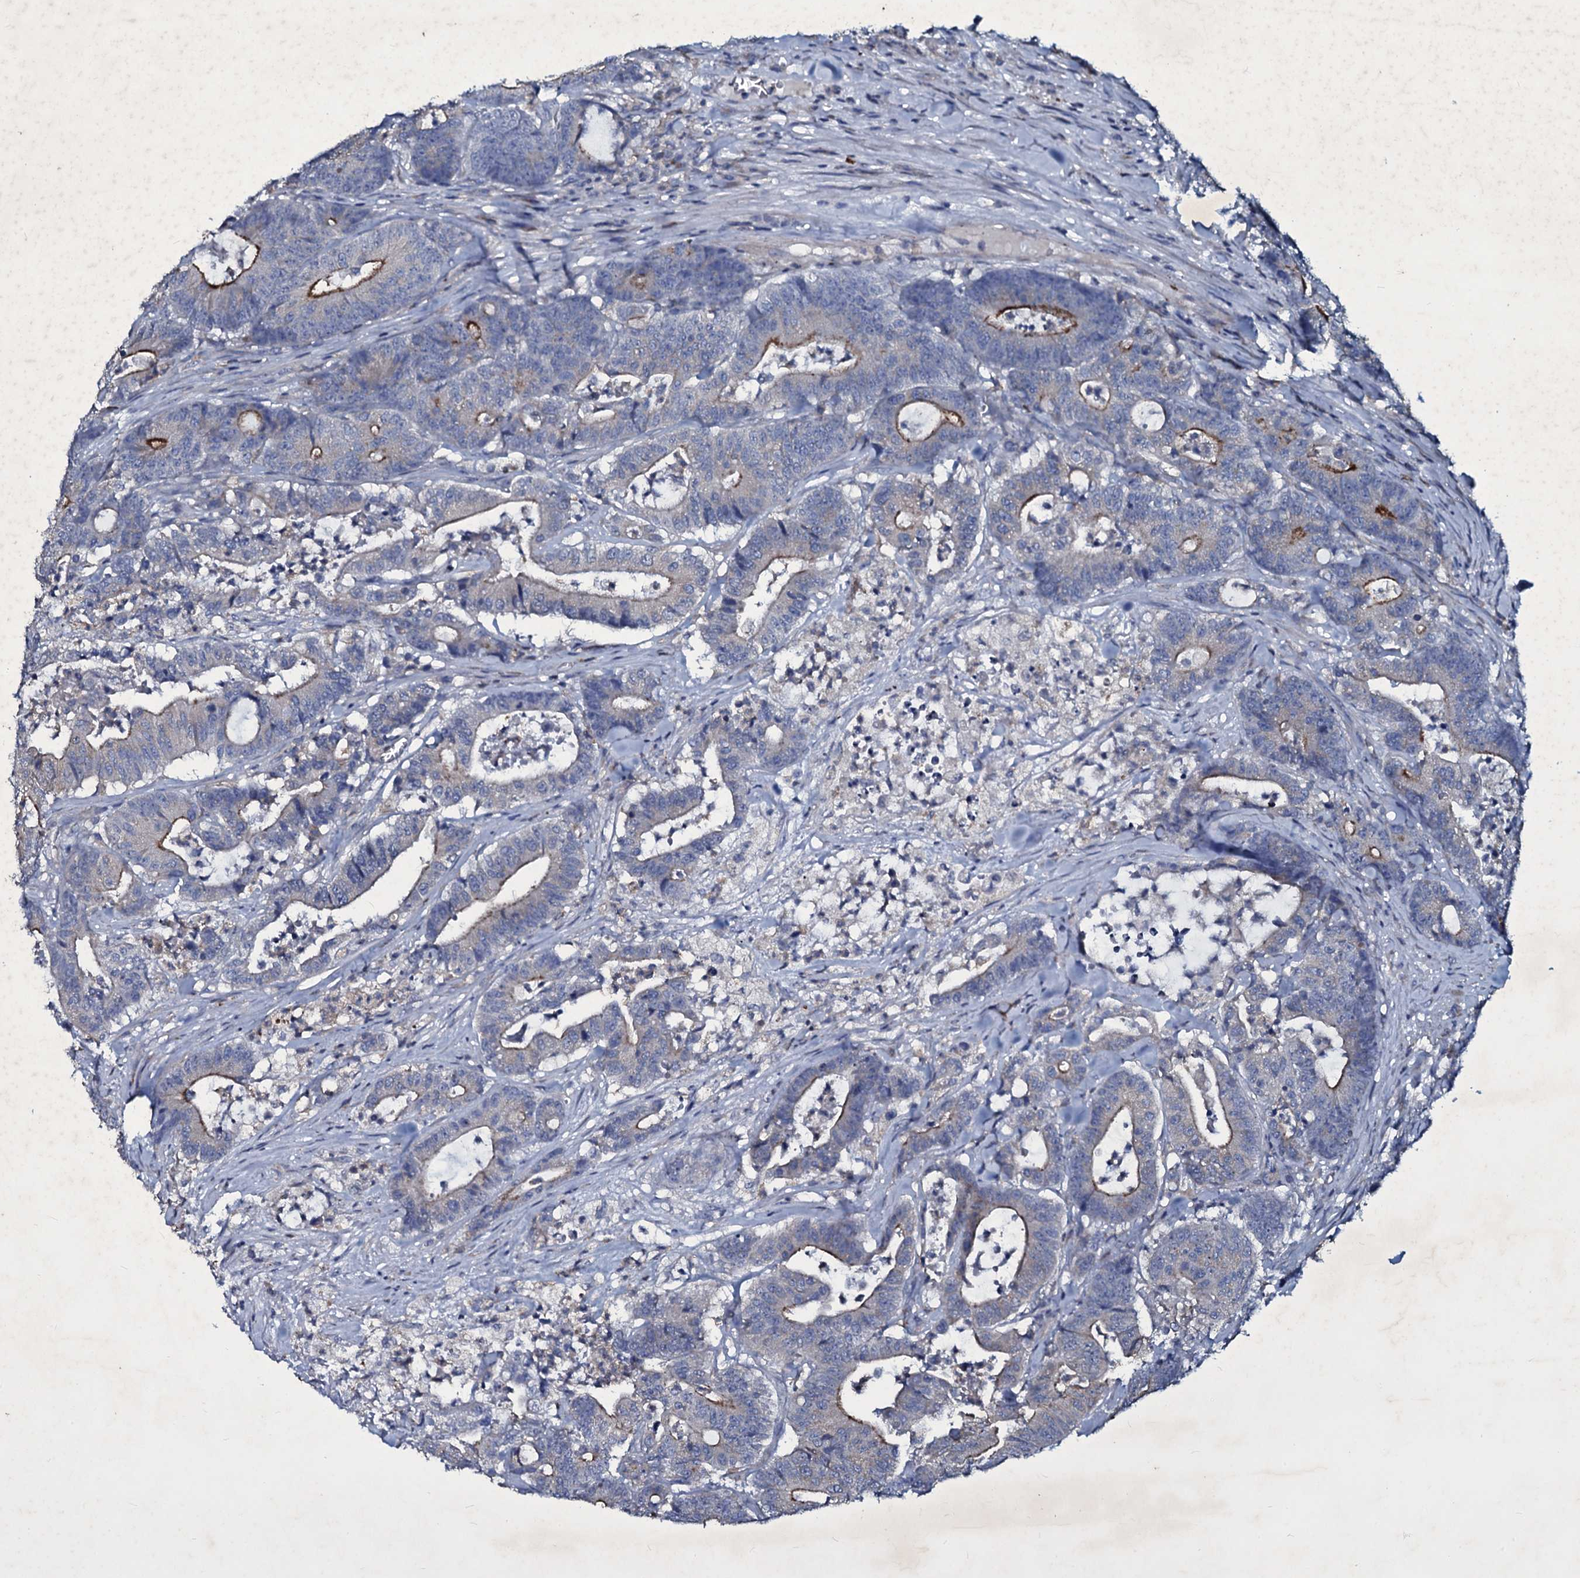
{"staining": {"intensity": "moderate", "quantity": "25%-75%", "location": "cytoplasmic/membranous"}, "tissue": "colorectal cancer", "cell_type": "Tumor cells", "image_type": "cancer", "snomed": [{"axis": "morphology", "description": "Adenocarcinoma, NOS"}, {"axis": "topography", "description": "Colon"}], "caption": "Immunohistochemistry (IHC) histopathology image of colorectal cancer stained for a protein (brown), which shows medium levels of moderate cytoplasmic/membranous expression in about 25%-75% of tumor cells.", "gene": "SELENOT", "patient": {"sex": "female", "age": 84}}